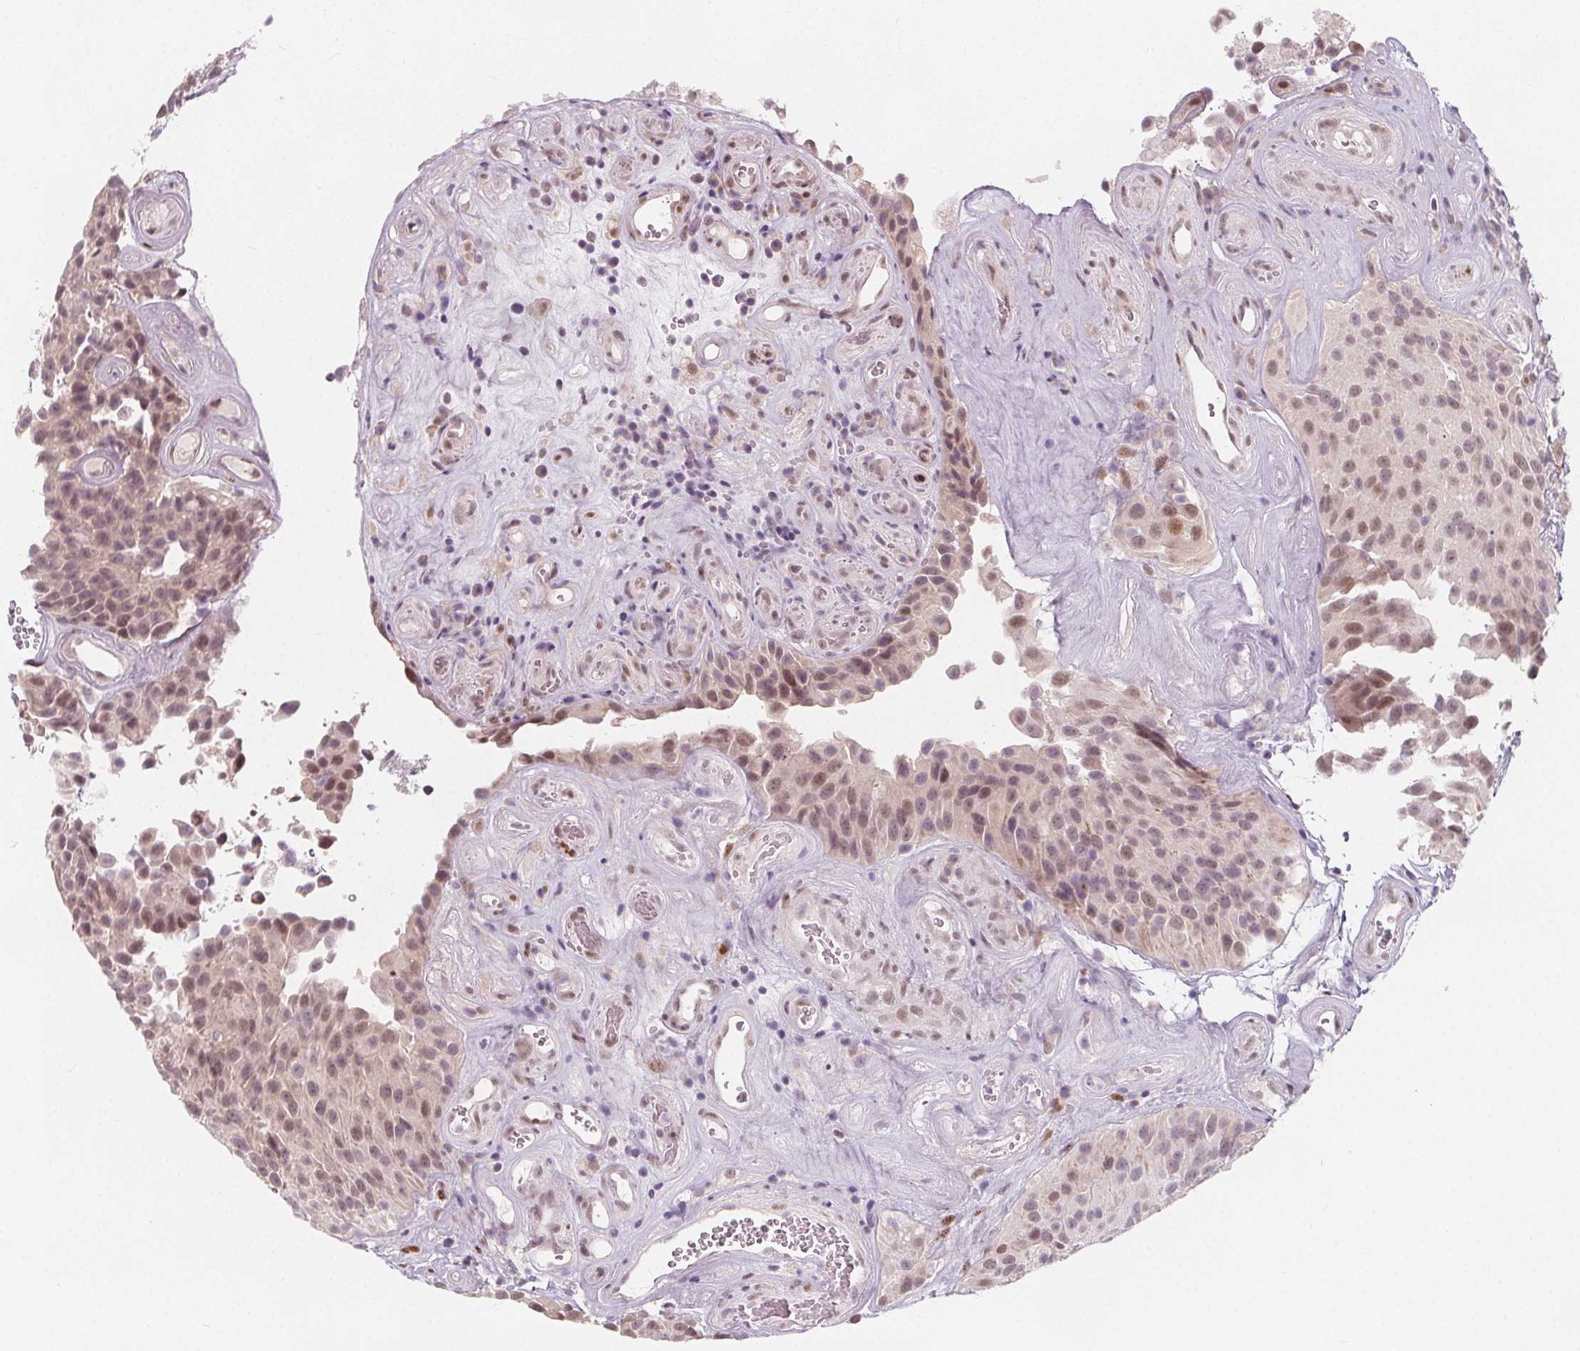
{"staining": {"intensity": "weak", "quantity": ">75%", "location": "cytoplasmic/membranous,nuclear"}, "tissue": "urothelial cancer", "cell_type": "Tumor cells", "image_type": "cancer", "snomed": [{"axis": "morphology", "description": "Urothelial carcinoma, Low grade"}, {"axis": "topography", "description": "Urinary bladder"}], "caption": "Brown immunohistochemical staining in human low-grade urothelial carcinoma shows weak cytoplasmic/membranous and nuclear positivity in approximately >75% of tumor cells.", "gene": "DRC3", "patient": {"sex": "male", "age": 76}}